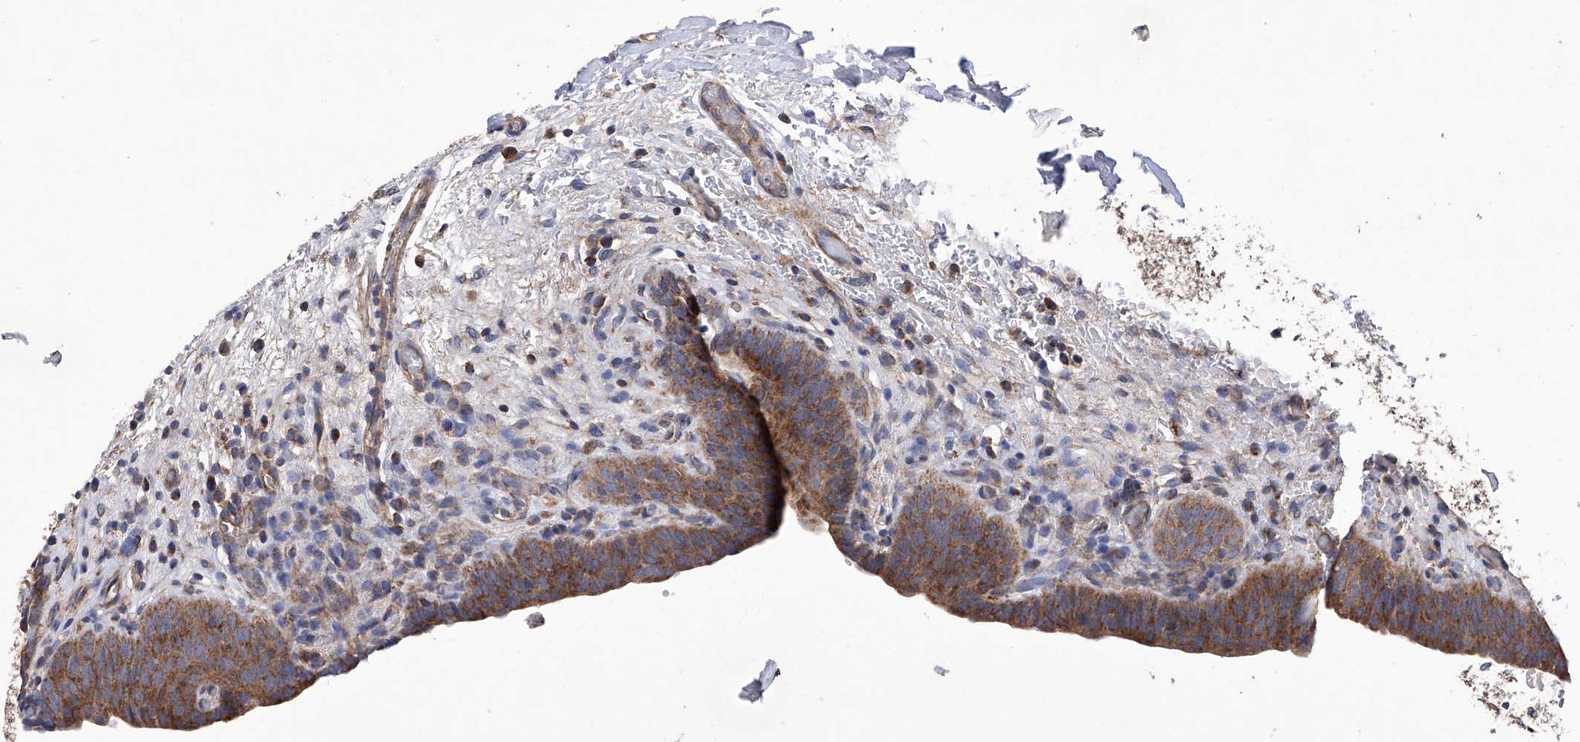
{"staining": {"intensity": "moderate", "quantity": ">75%", "location": "cytoplasmic/membranous"}, "tissue": "urinary bladder", "cell_type": "Urothelial cells", "image_type": "normal", "snomed": [{"axis": "morphology", "description": "Normal tissue, NOS"}, {"axis": "topography", "description": "Urinary bladder"}], "caption": "The micrograph exhibits staining of benign urinary bladder, revealing moderate cytoplasmic/membranous protein expression (brown color) within urothelial cells.", "gene": "EFCAB2", "patient": {"sex": "male", "age": 83}}